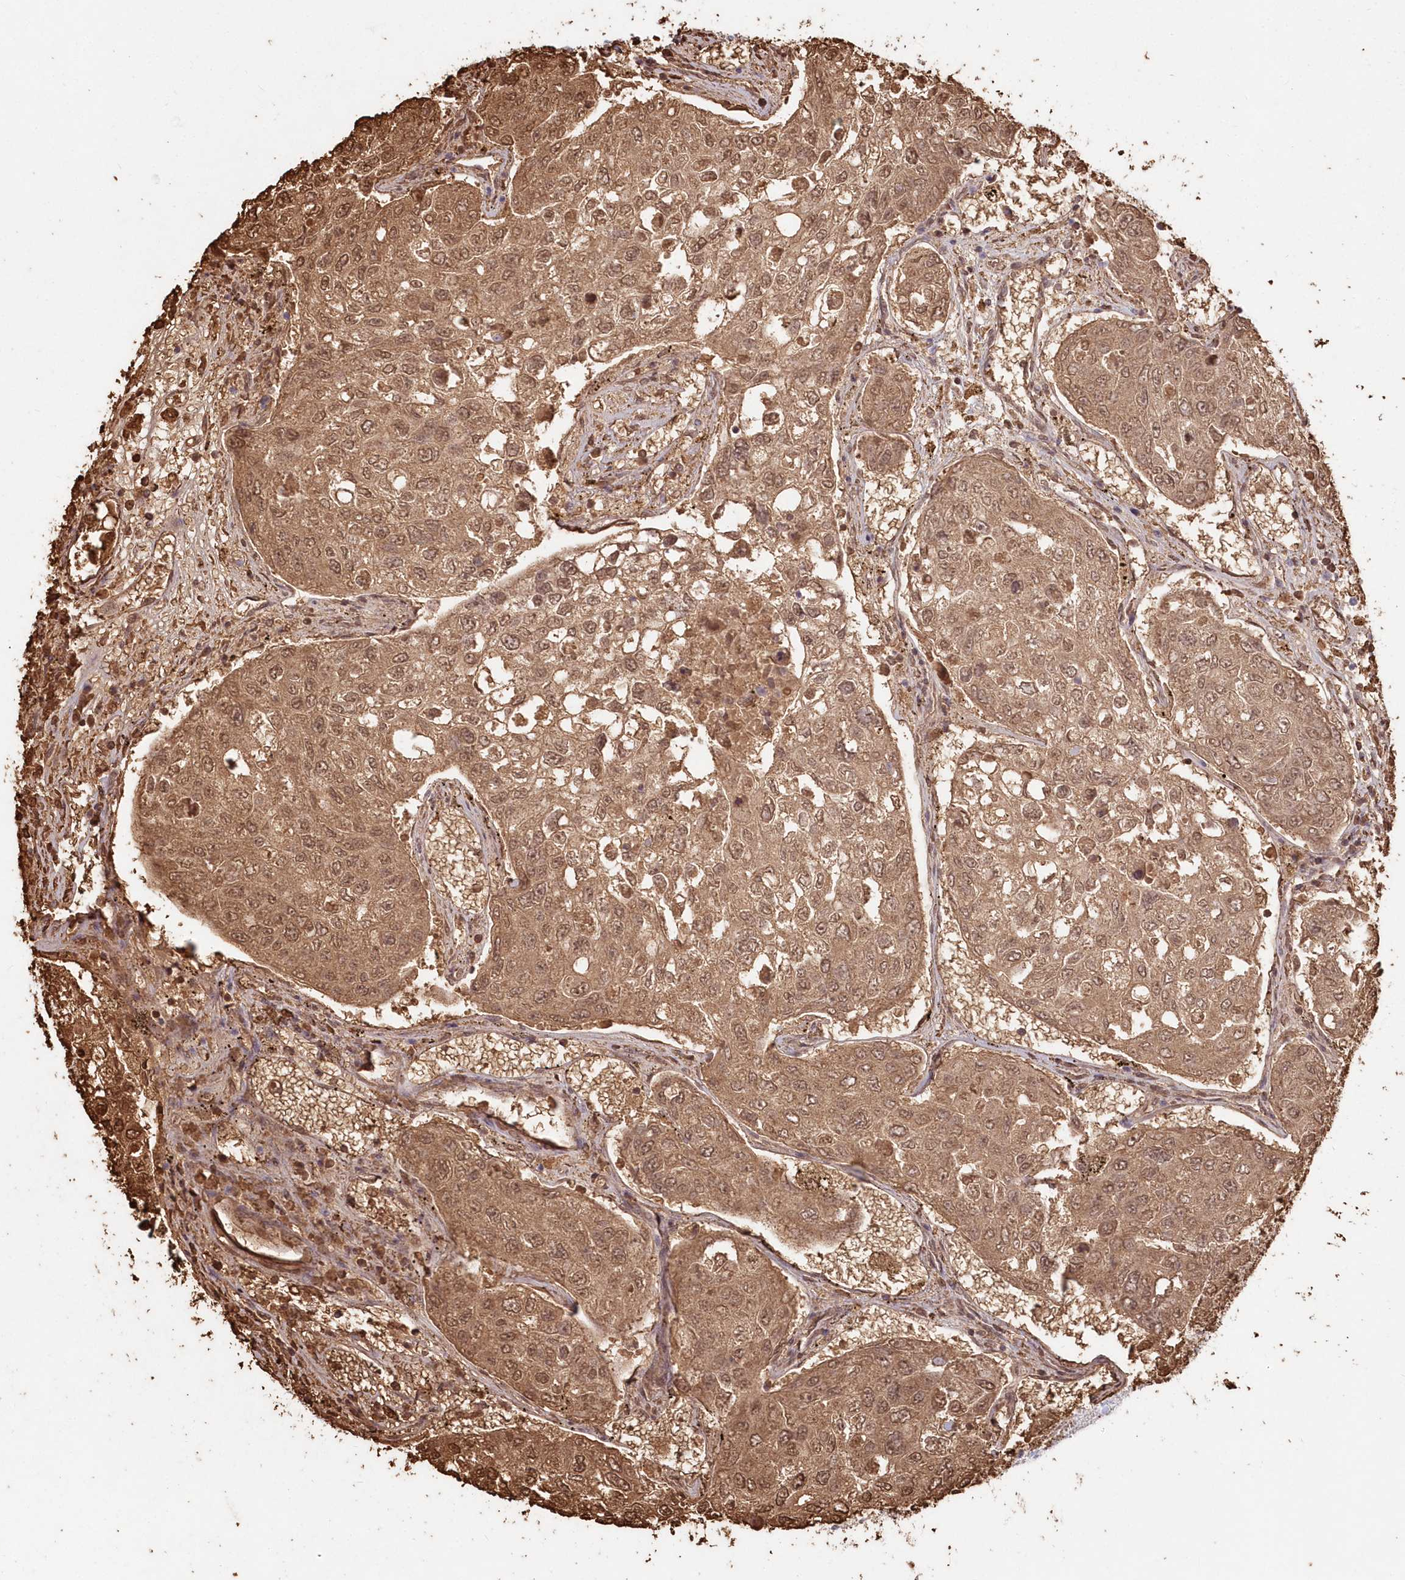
{"staining": {"intensity": "moderate", "quantity": ">75%", "location": "cytoplasmic/membranous,nuclear"}, "tissue": "urothelial cancer", "cell_type": "Tumor cells", "image_type": "cancer", "snomed": [{"axis": "morphology", "description": "Urothelial carcinoma, High grade"}, {"axis": "topography", "description": "Lymph node"}, {"axis": "topography", "description": "Urinary bladder"}], "caption": "A micrograph showing moderate cytoplasmic/membranous and nuclear staining in about >75% of tumor cells in urothelial cancer, as visualized by brown immunohistochemical staining.", "gene": "SERINC1", "patient": {"sex": "male", "age": 51}}